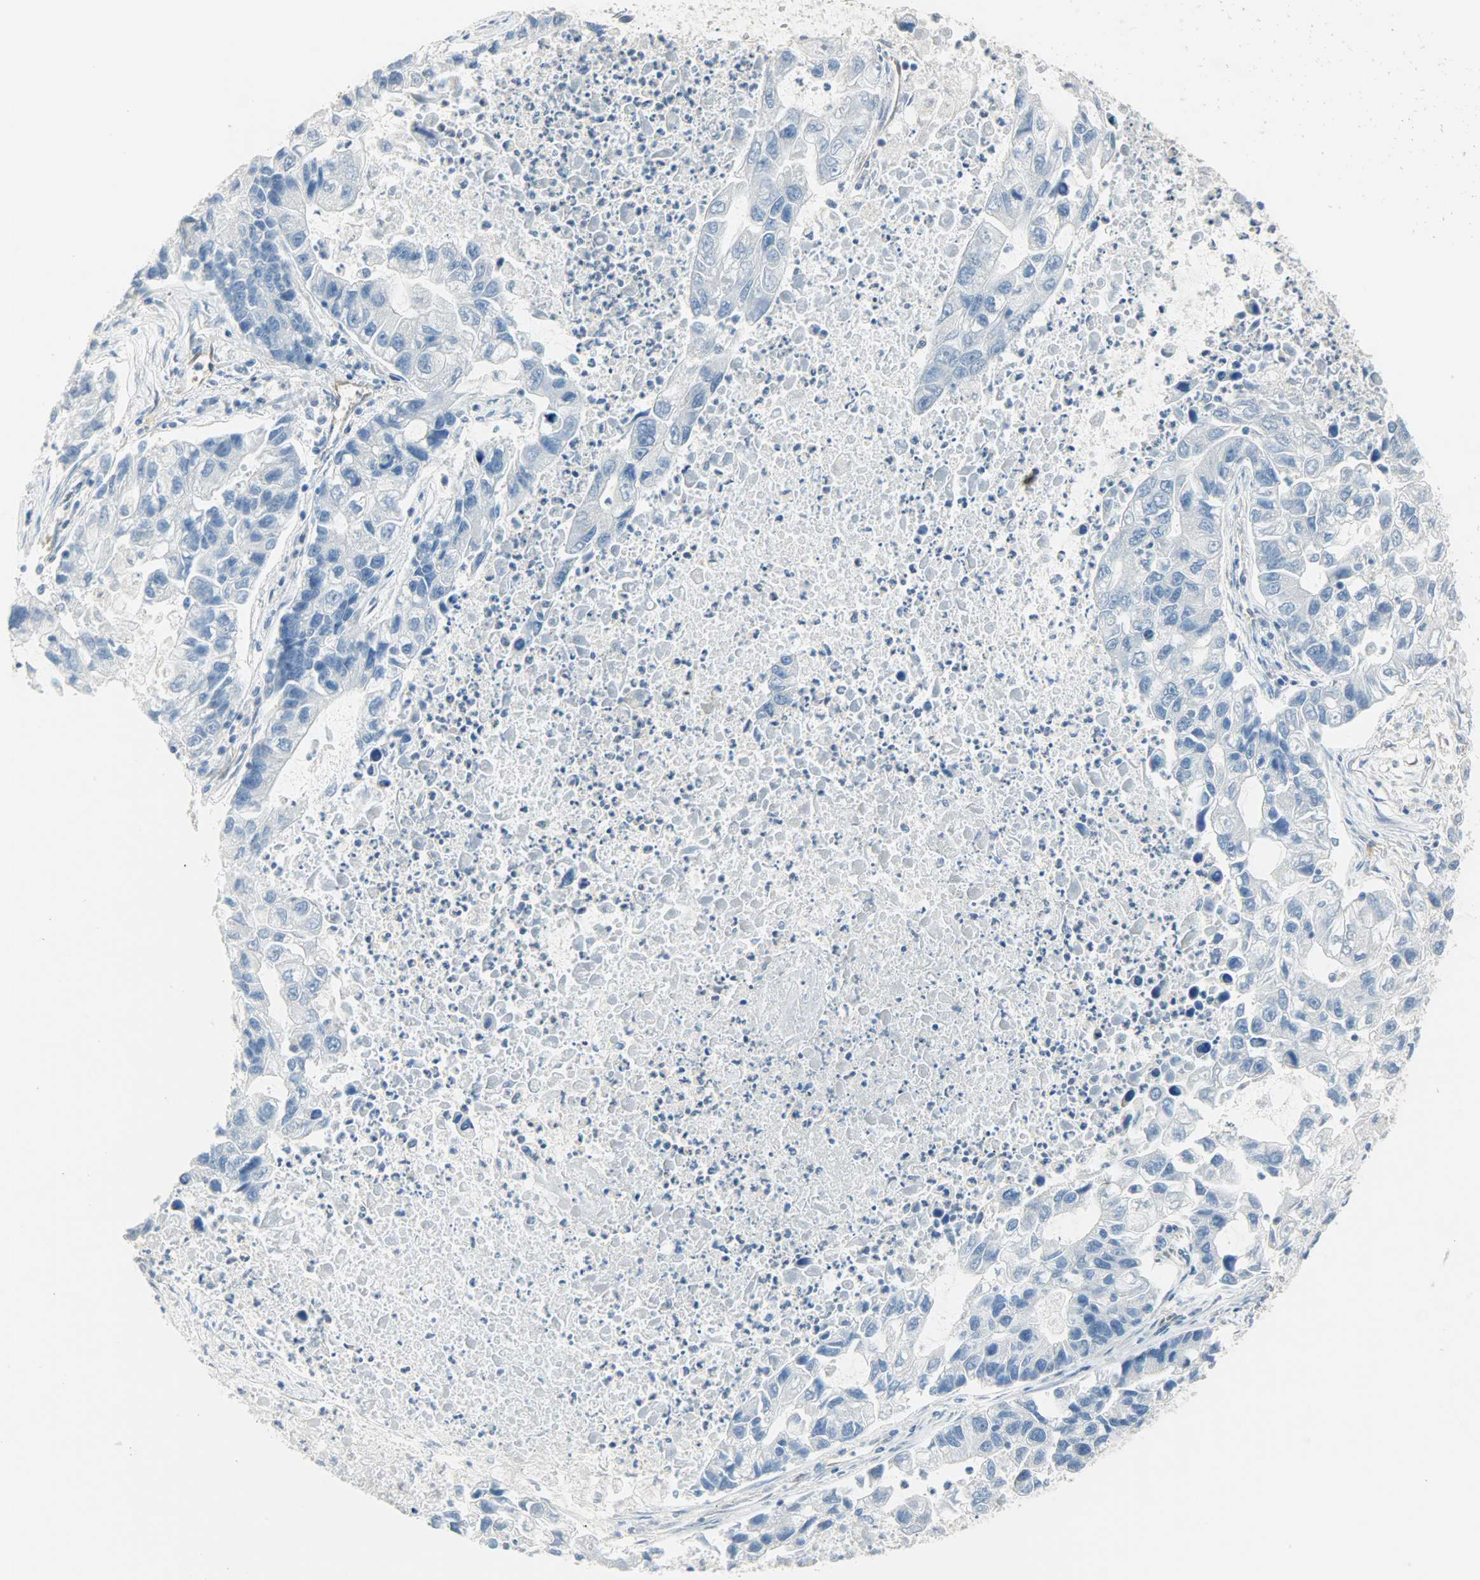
{"staining": {"intensity": "negative", "quantity": "none", "location": "none"}, "tissue": "lung cancer", "cell_type": "Tumor cells", "image_type": "cancer", "snomed": [{"axis": "morphology", "description": "Adenocarcinoma, NOS"}, {"axis": "topography", "description": "Lung"}], "caption": "This is an immunohistochemistry (IHC) photomicrograph of lung adenocarcinoma. There is no expression in tumor cells.", "gene": "FKBP1A", "patient": {"sex": "female", "age": 51}}